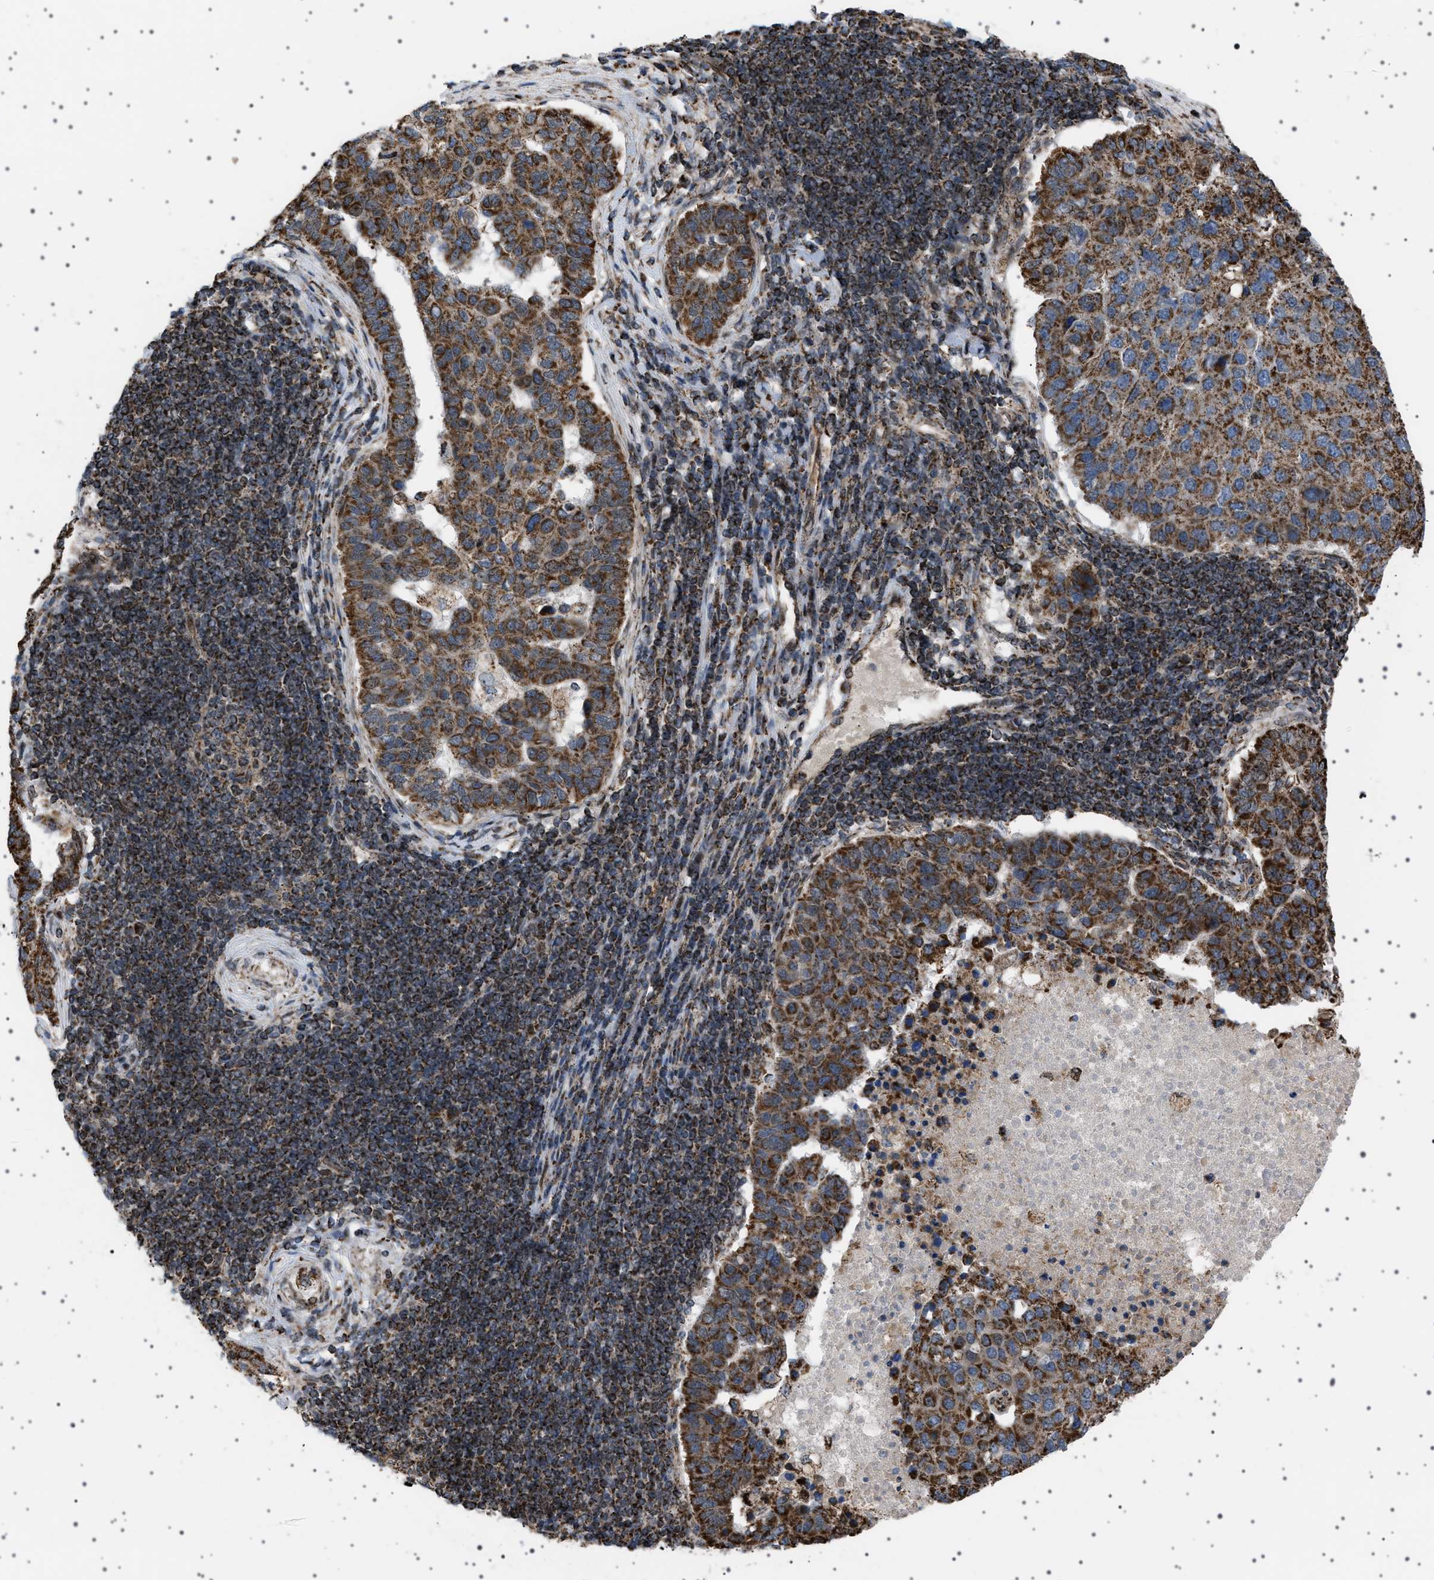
{"staining": {"intensity": "strong", "quantity": ">75%", "location": "cytoplasmic/membranous"}, "tissue": "pancreatic cancer", "cell_type": "Tumor cells", "image_type": "cancer", "snomed": [{"axis": "morphology", "description": "Adenocarcinoma, NOS"}, {"axis": "topography", "description": "Pancreas"}], "caption": "High-magnification brightfield microscopy of pancreatic cancer stained with DAB (3,3'-diaminobenzidine) (brown) and counterstained with hematoxylin (blue). tumor cells exhibit strong cytoplasmic/membranous positivity is present in approximately>75% of cells.", "gene": "MELK", "patient": {"sex": "female", "age": 61}}